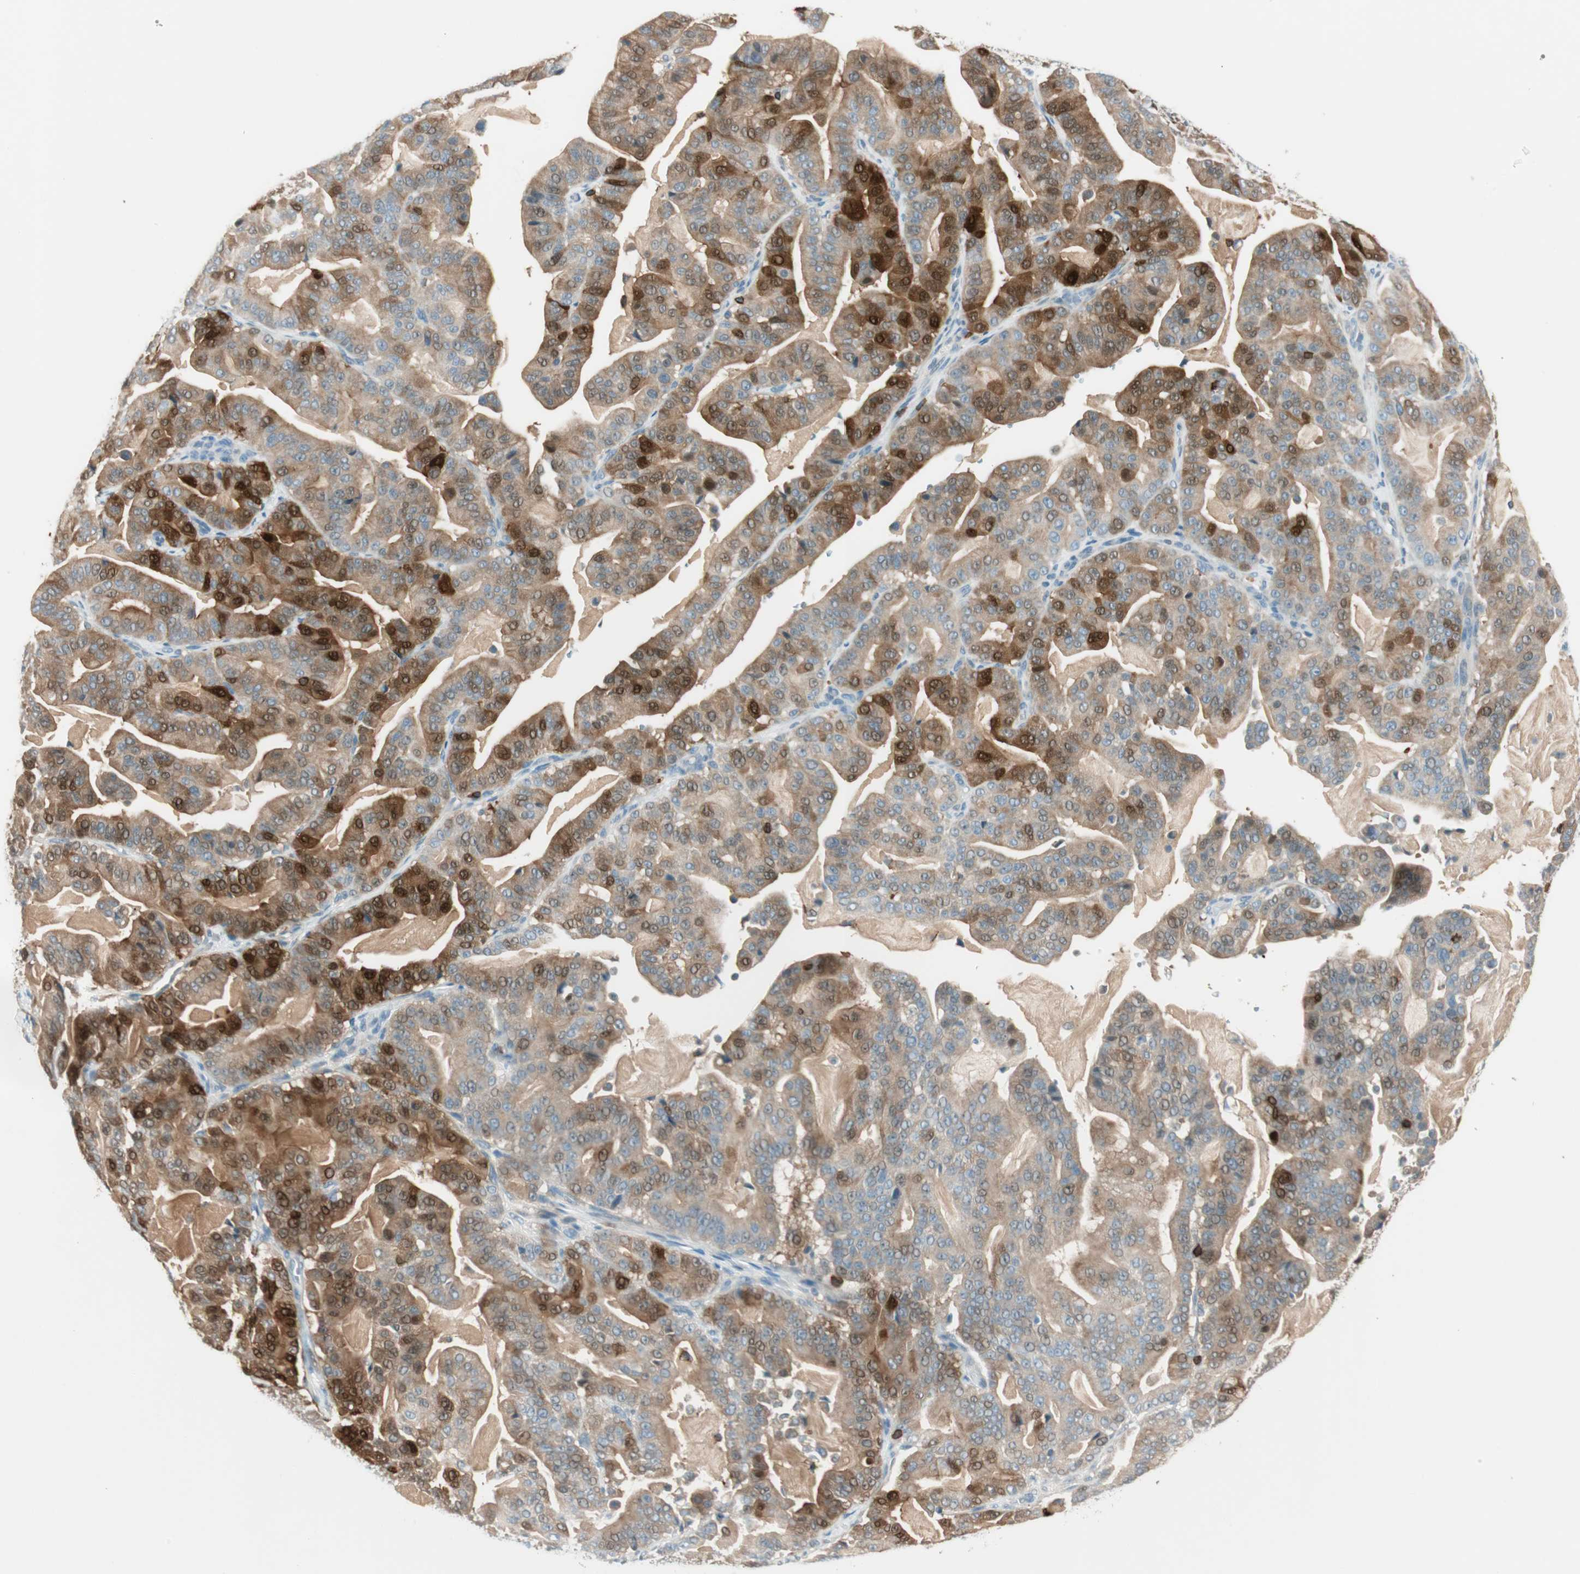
{"staining": {"intensity": "strong", "quantity": ">75%", "location": "cytoplasmic/membranous"}, "tissue": "pancreatic cancer", "cell_type": "Tumor cells", "image_type": "cancer", "snomed": [{"axis": "morphology", "description": "Adenocarcinoma, NOS"}, {"axis": "topography", "description": "Pancreas"}], "caption": "A high amount of strong cytoplasmic/membranous staining is appreciated in approximately >75% of tumor cells in pancreatic cancer (adenocarcinoma) tissue.", "gene": "HPGD", "patient": {"sex": "male", "age": 63}}